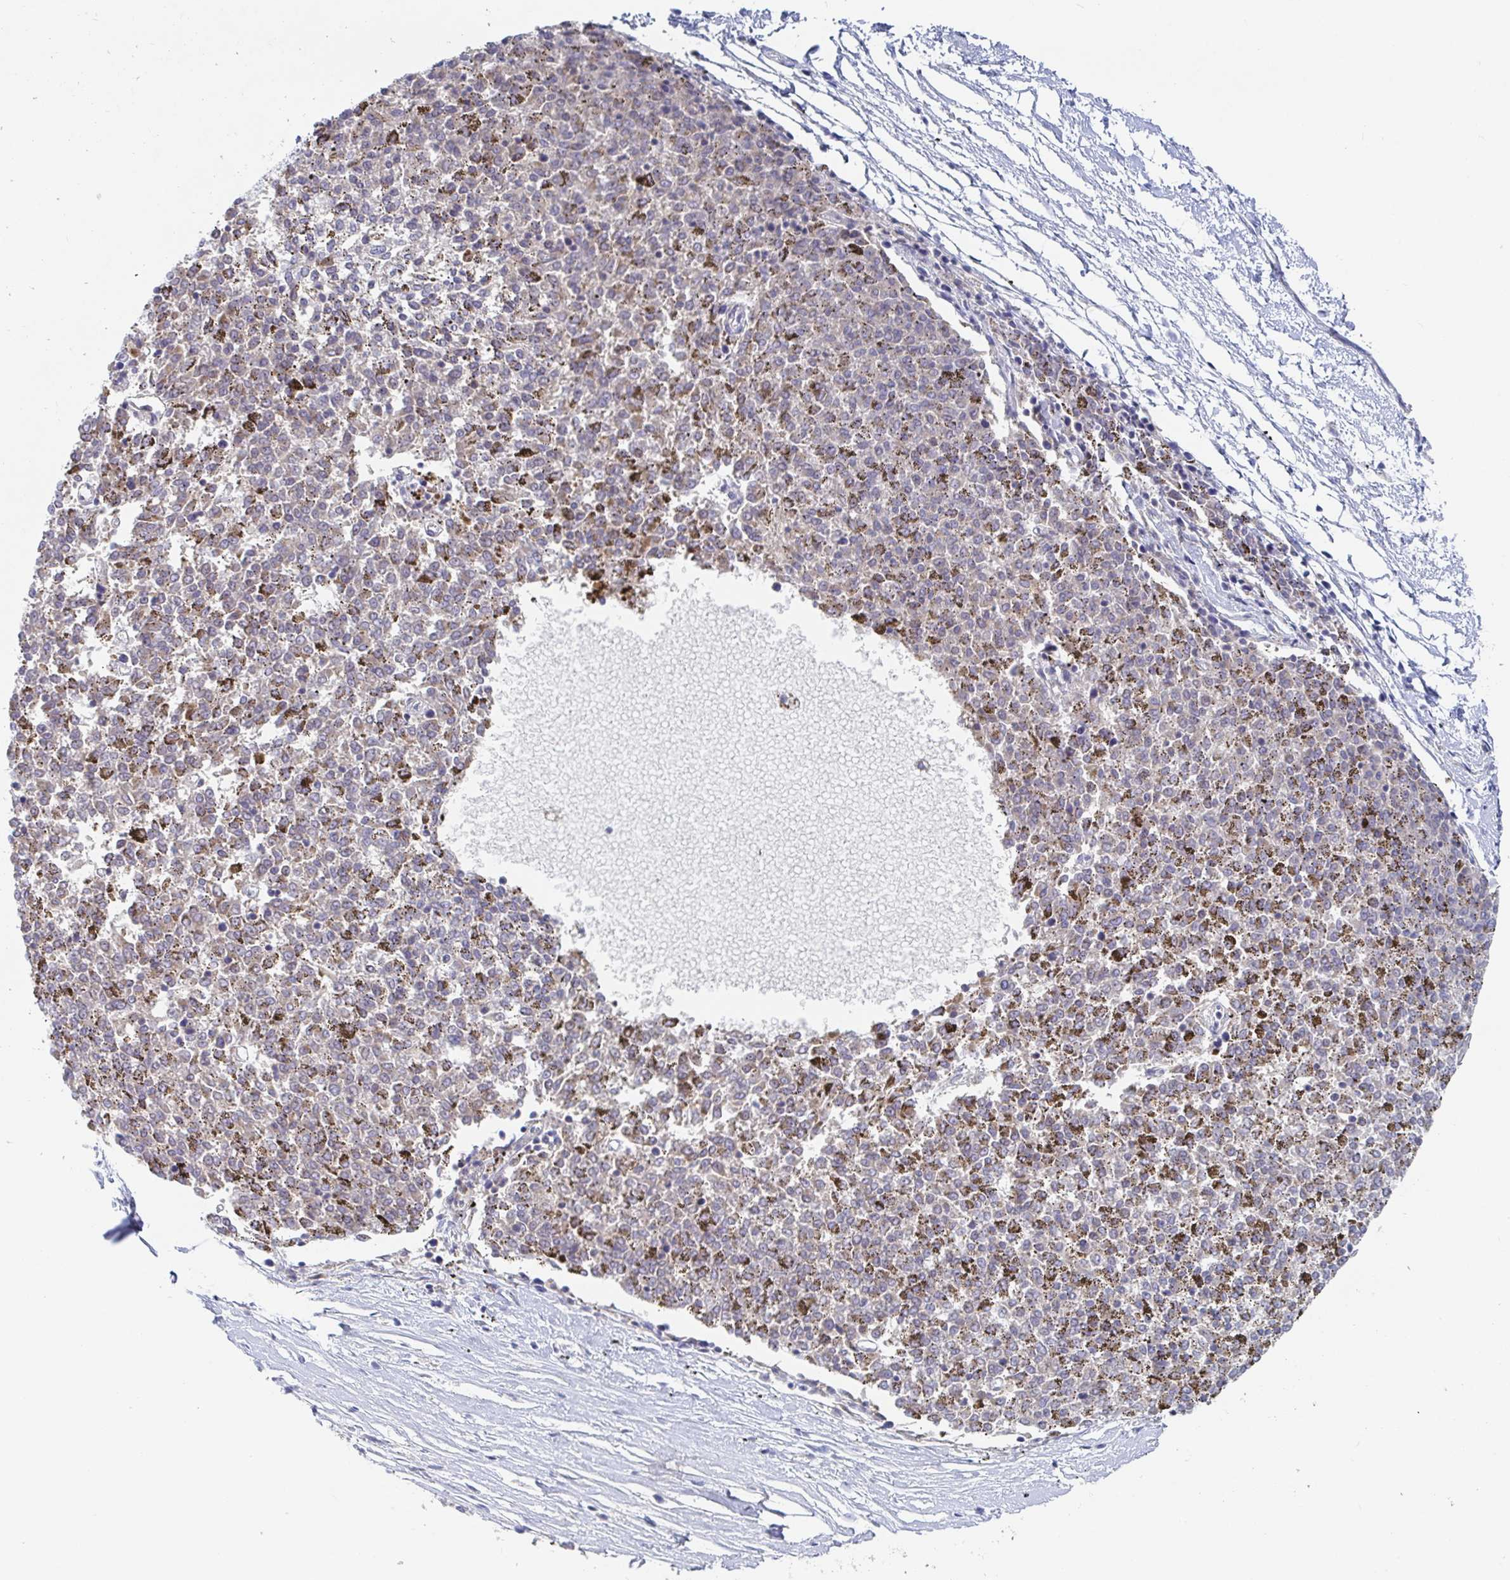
{"staining": {"intensity": "negative", "quantity": "none", "location": "none"}, "tissue": "melanoma", "cell_type": "Tumor cells", "image_type": "cancer", "snomed": [{"axis": "morphology", "description": "Malignant melanoma, NOS"}, {"axis": "topography", "description": "Skin"}], "caption": "Immunohistochemistry (IHC) image of neoplastic tissue: malignant melanoma stained with DAB (3,3'-diaminobenzidine) reveals no significant protein positivity in tumor cells.", "gene": "ZNF430", "patient": {"sex": "female", "age": 72}}